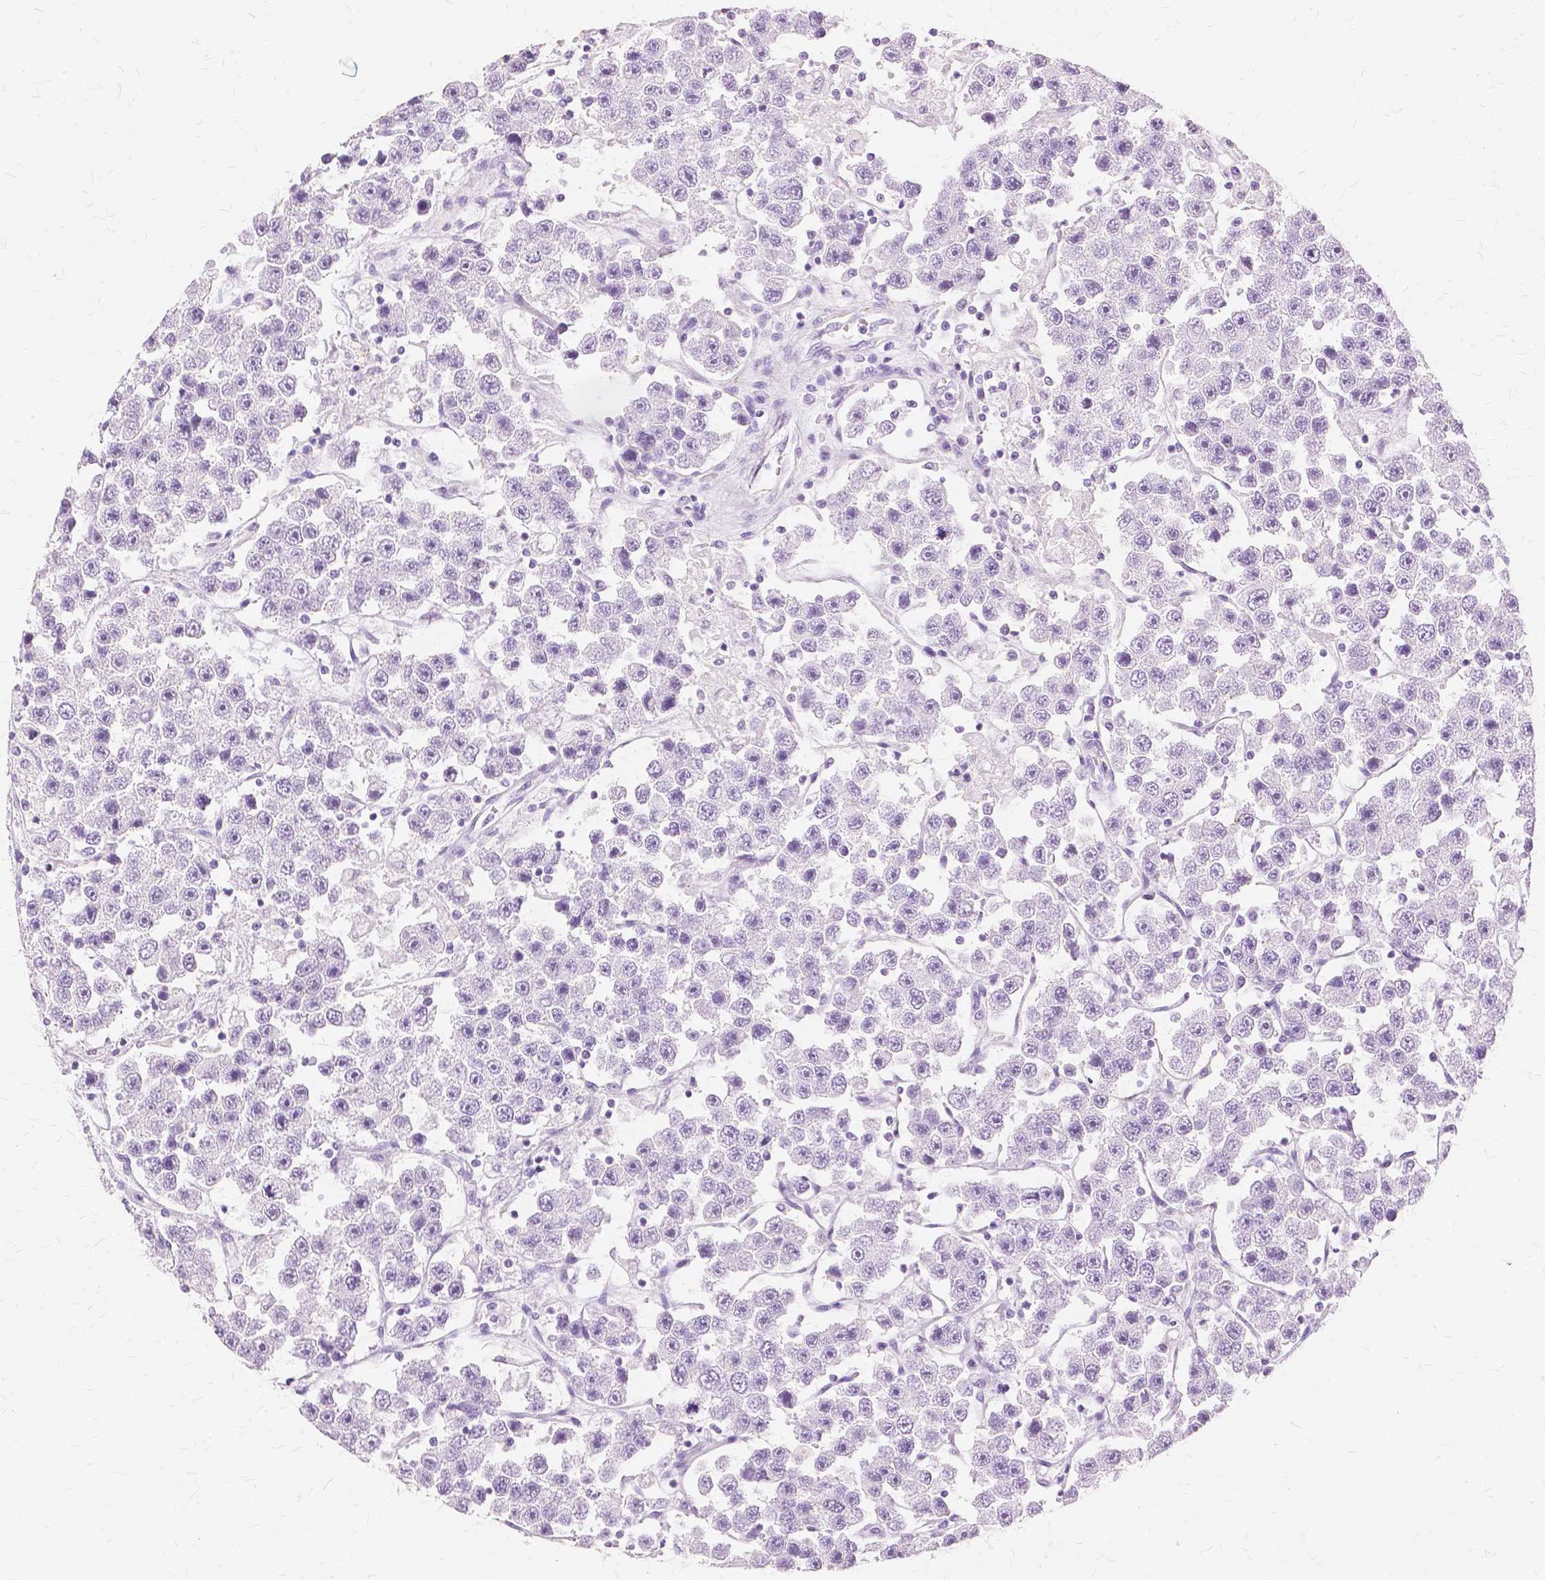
{"staining": {"intensity": "negative", "quantity": "none", "location": "none"}, "tissue": "testis cancer", "cell_type": "Tumor cells", "image_type": "cancer", "snomed": [{"axis": "morphology", "description": "Seminoma, NOS"}, {"axis": "topography", "description": "Testis"}], "caption": "Tumor cells show no significant protein positivity in testis seminoma. Nuclei are stained in blue.", "gene": "TGM1", "patient": {"sex": "male", "age": 45}}